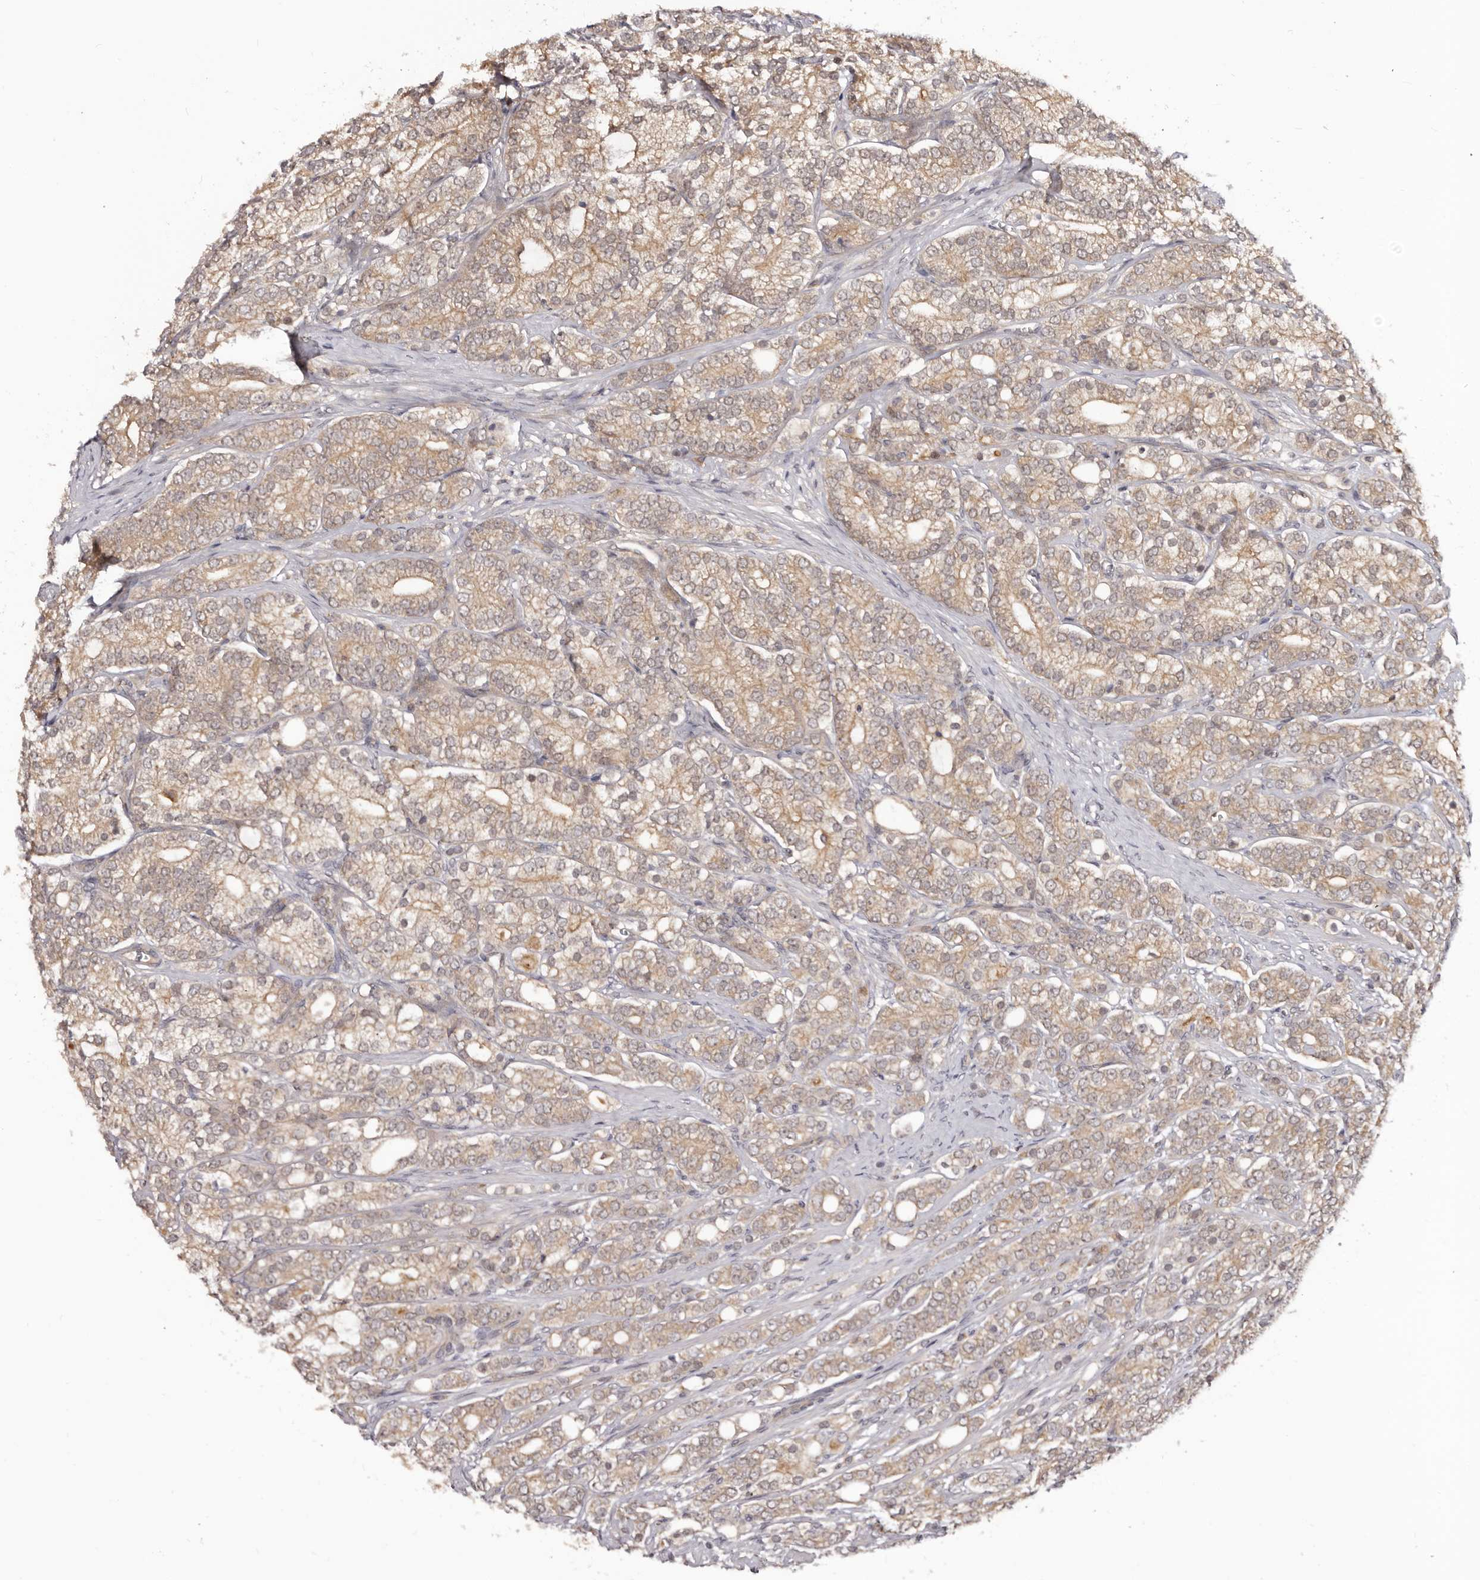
{"staining": {"intensity": "weak", "quantity": ">75%", "location": "cytoplasmic/membranous"}, "tissue": "prostate cancer", "cell_type": "Tumor cells", "image_type": "cancer", "snomed": [{"axis": "morphology", "description": "Adenocarcinoma, High grade"}, {"axis": "topography", "description": "Prostate"}], "caption": "Prostate cancer stained for a protein (brown) shows weak cytoplasmic/membranous positive expression in about >75% of tumor cells.", "gene": "MDP1", "patient": {"sex": "male", "age": 57}}